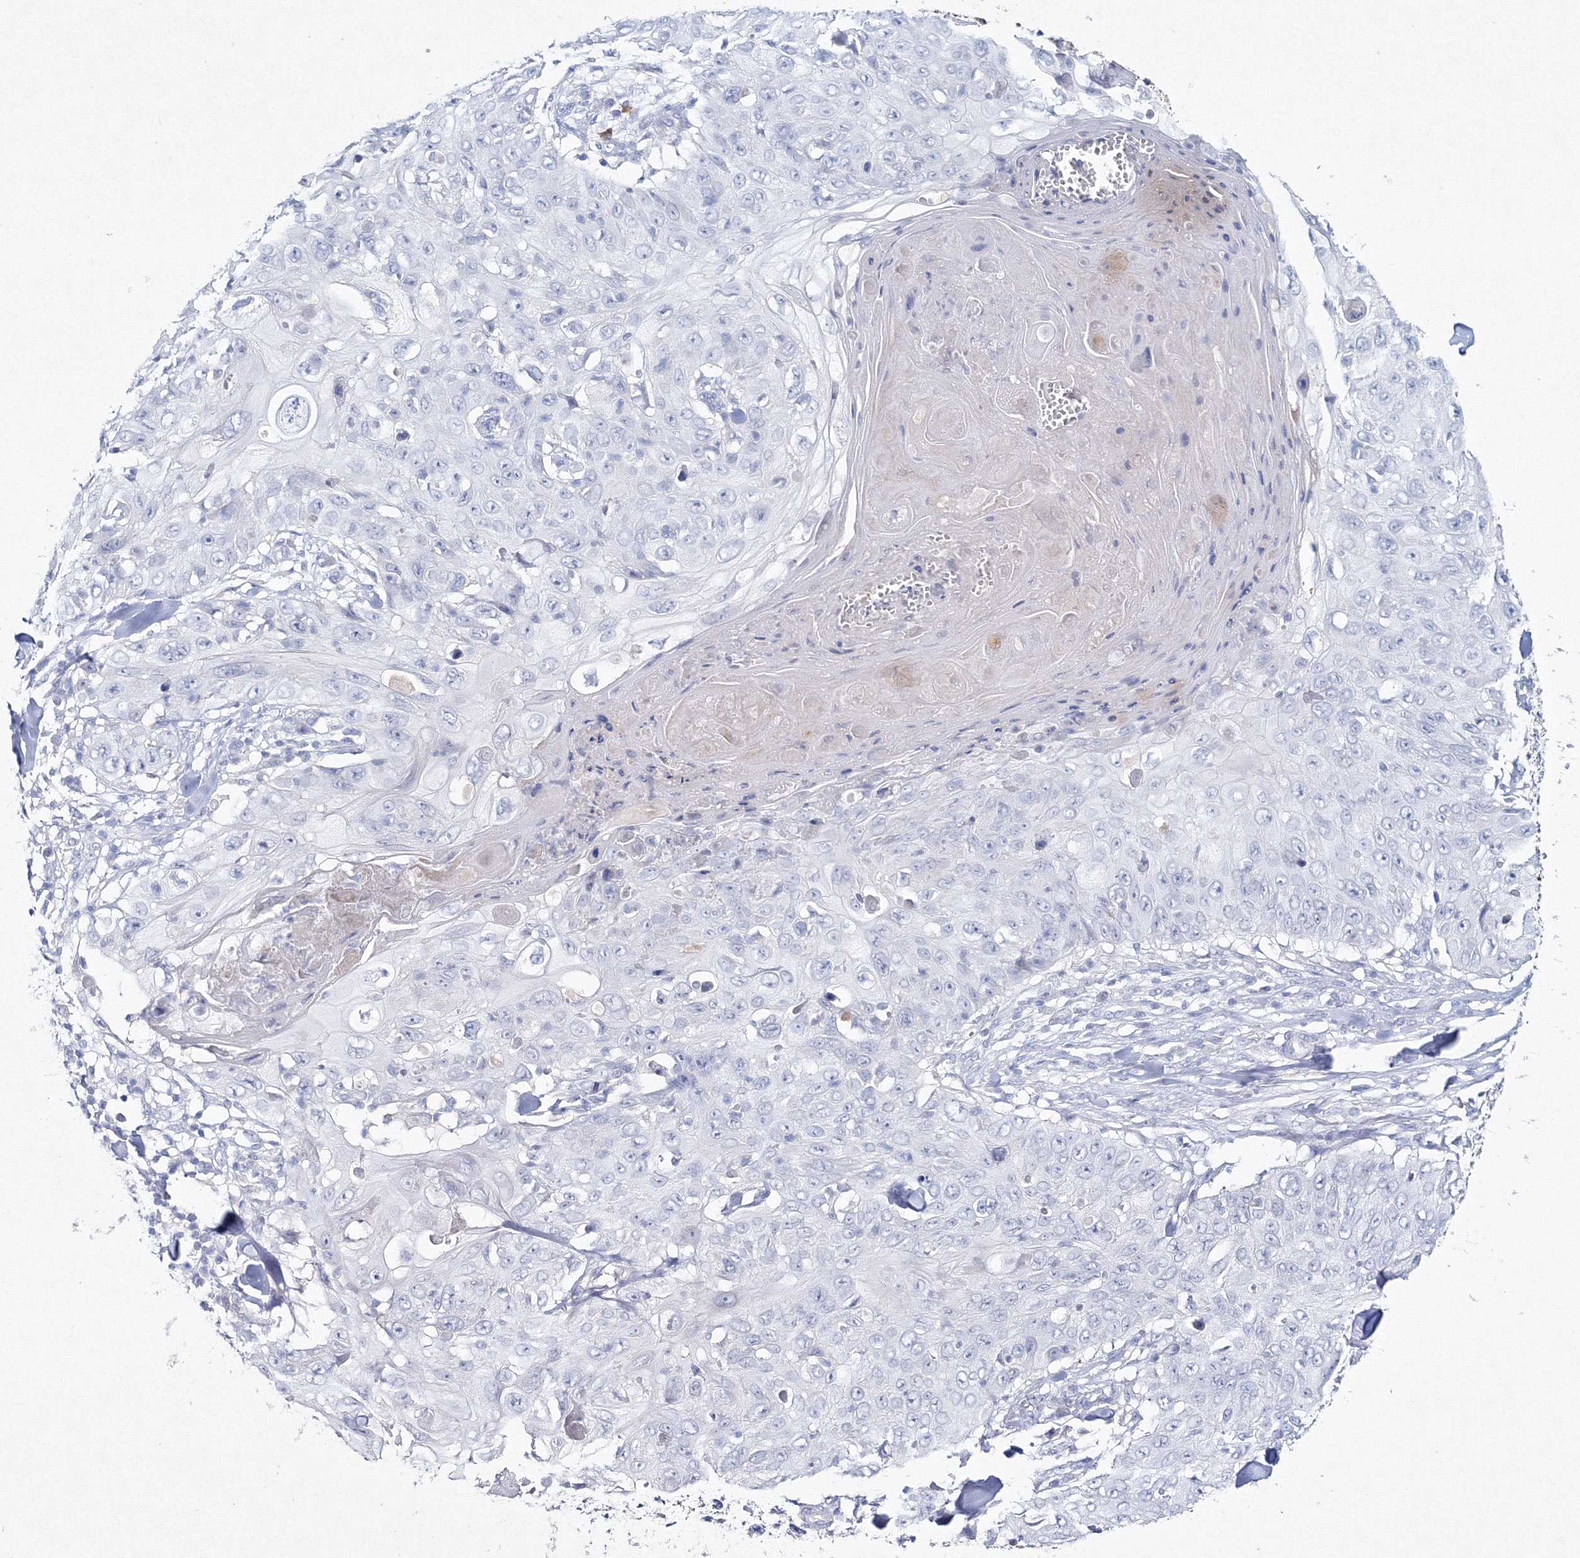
{"staining": {"intensity": "negative", "quantity": "none", "location": "none"}, "tissue": "skin cancer", "cell_type": "Tumor cells", "image_type": "cancer", "snomed": [{"axis": "morphology", "description": "Squamous cell carcinoma, NOS"}, {"axis": "topography", "description": "Skin"}], "caption": "IHC histopathology image of neoplastic tissue: squamous cell carcinoma (skin) stained with DAB exhibits no significant protein expression in tumor cells. The staining is performed using DAB brown chromogen with nuclei counter-stained in using hematoxylin.", "gene": "GCKR", "patient": {"sex": "male", "age": 86}}